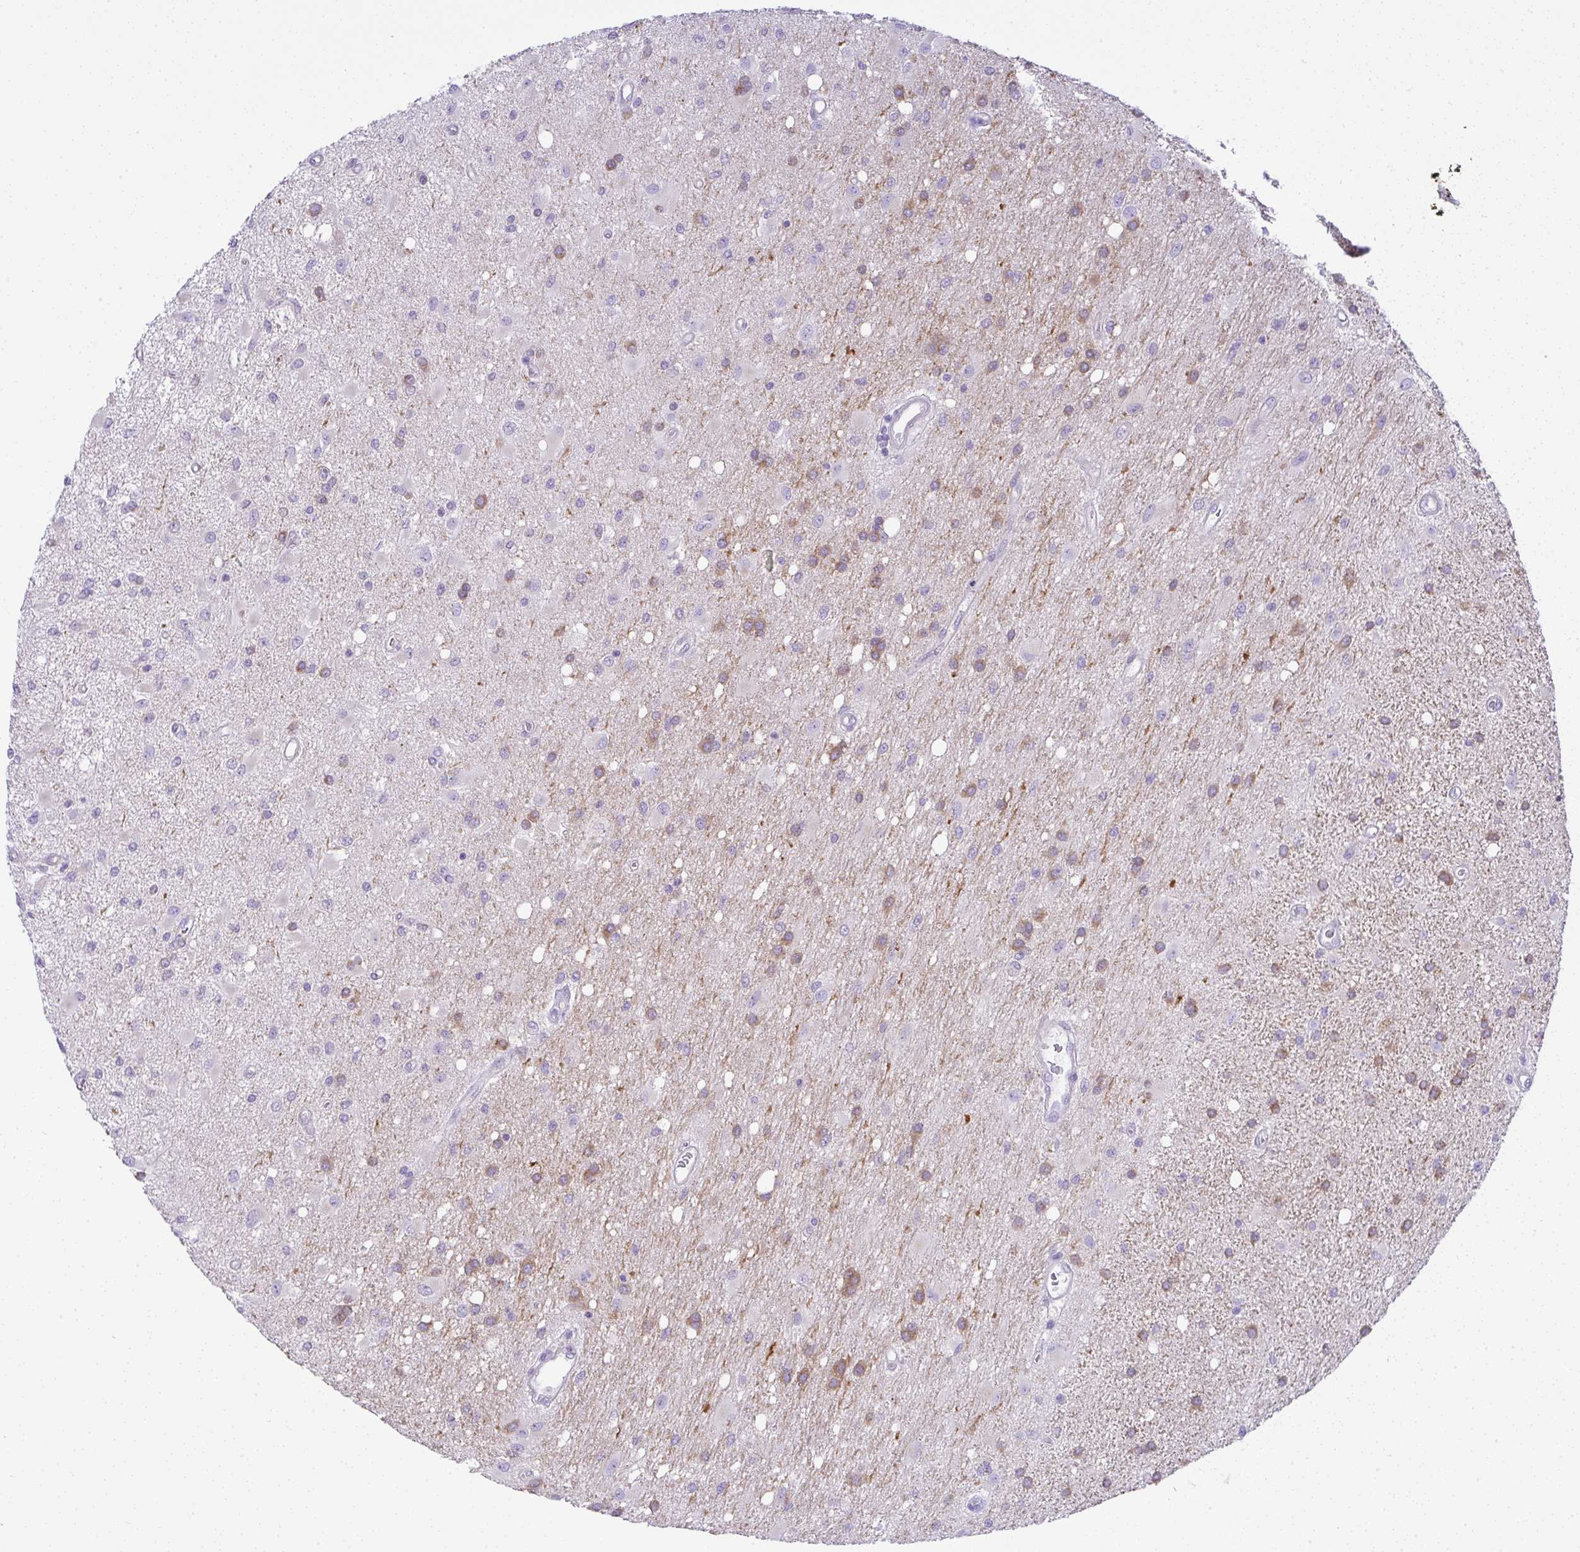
{"staining": {"intensity": "moderate", "quantity": "<25%", "location": "cytoplasmic/membranous"}, "tissue": "glioma", "cell_type": "Tumor cells", "image_type": "cancer", "snomed": [{"axis": "morphology", "description": "Glioma, malignant, High grade"}, {"axis": "topography", "description": "Brain"}], "caption": "Immunohistochemistry (IHC) (DAB) staining of human glioma shows moderate cytoplasmic/membranous protein positivity in approximately <25% of tumor cells.", "gene": "FAM177A1", "patient": {"sex": "male", "age": 67}}